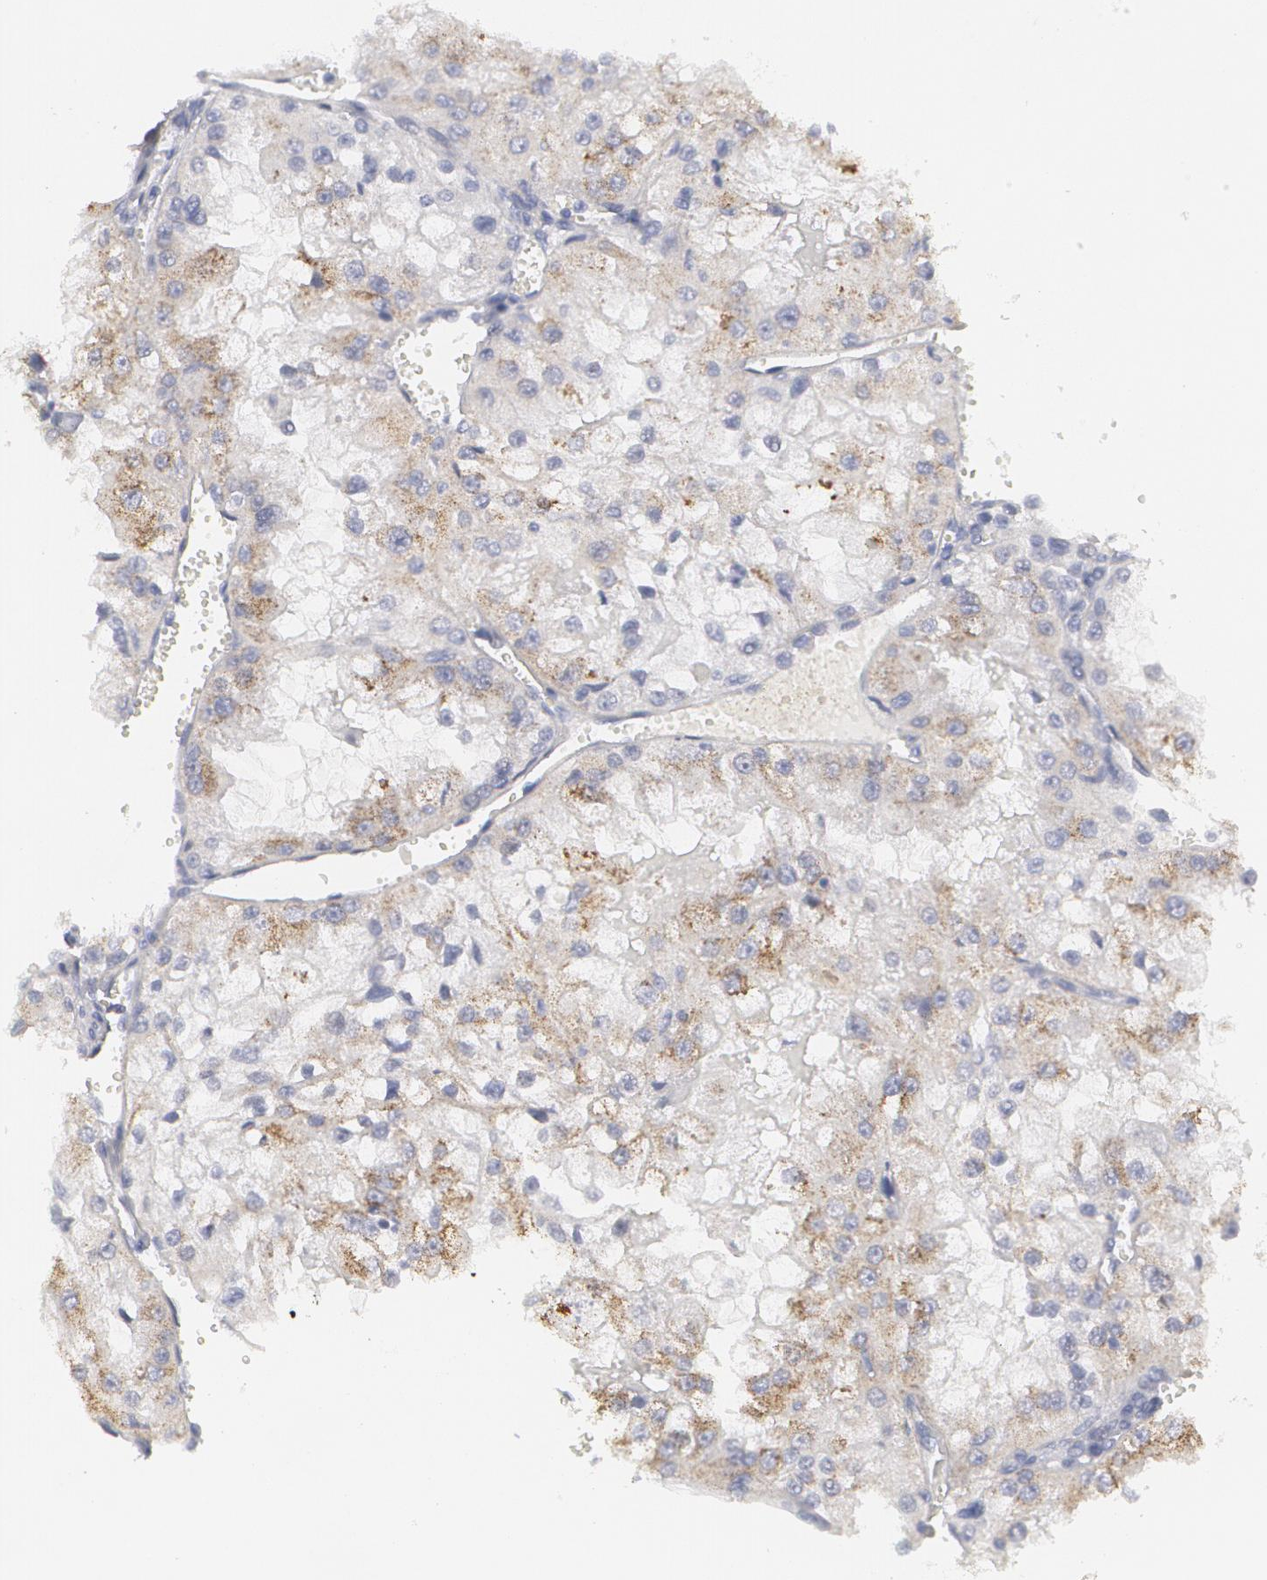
{"staining": {"intensity": "weak", "quantity": "25%-75%", "location": "cytoplasmic/membranous"}, "tissue": "renal cancer", "cell_type": "Tumor cells", "image_type": "cancer", "snomed": [{"axis": "morphology", "description": "Adenocarcinoma, NOS"}, {"axis": "topography", "description": "Kidney"}], "caption": "Brown immunohistochemical staining in adenocarcinoma (renal) demonstrates weak cytoplasmic/membranous expression in about 25%-75% of tumor cells.", "gene": "MBNL3", "patient": {"sex": "female", "age": 74}}